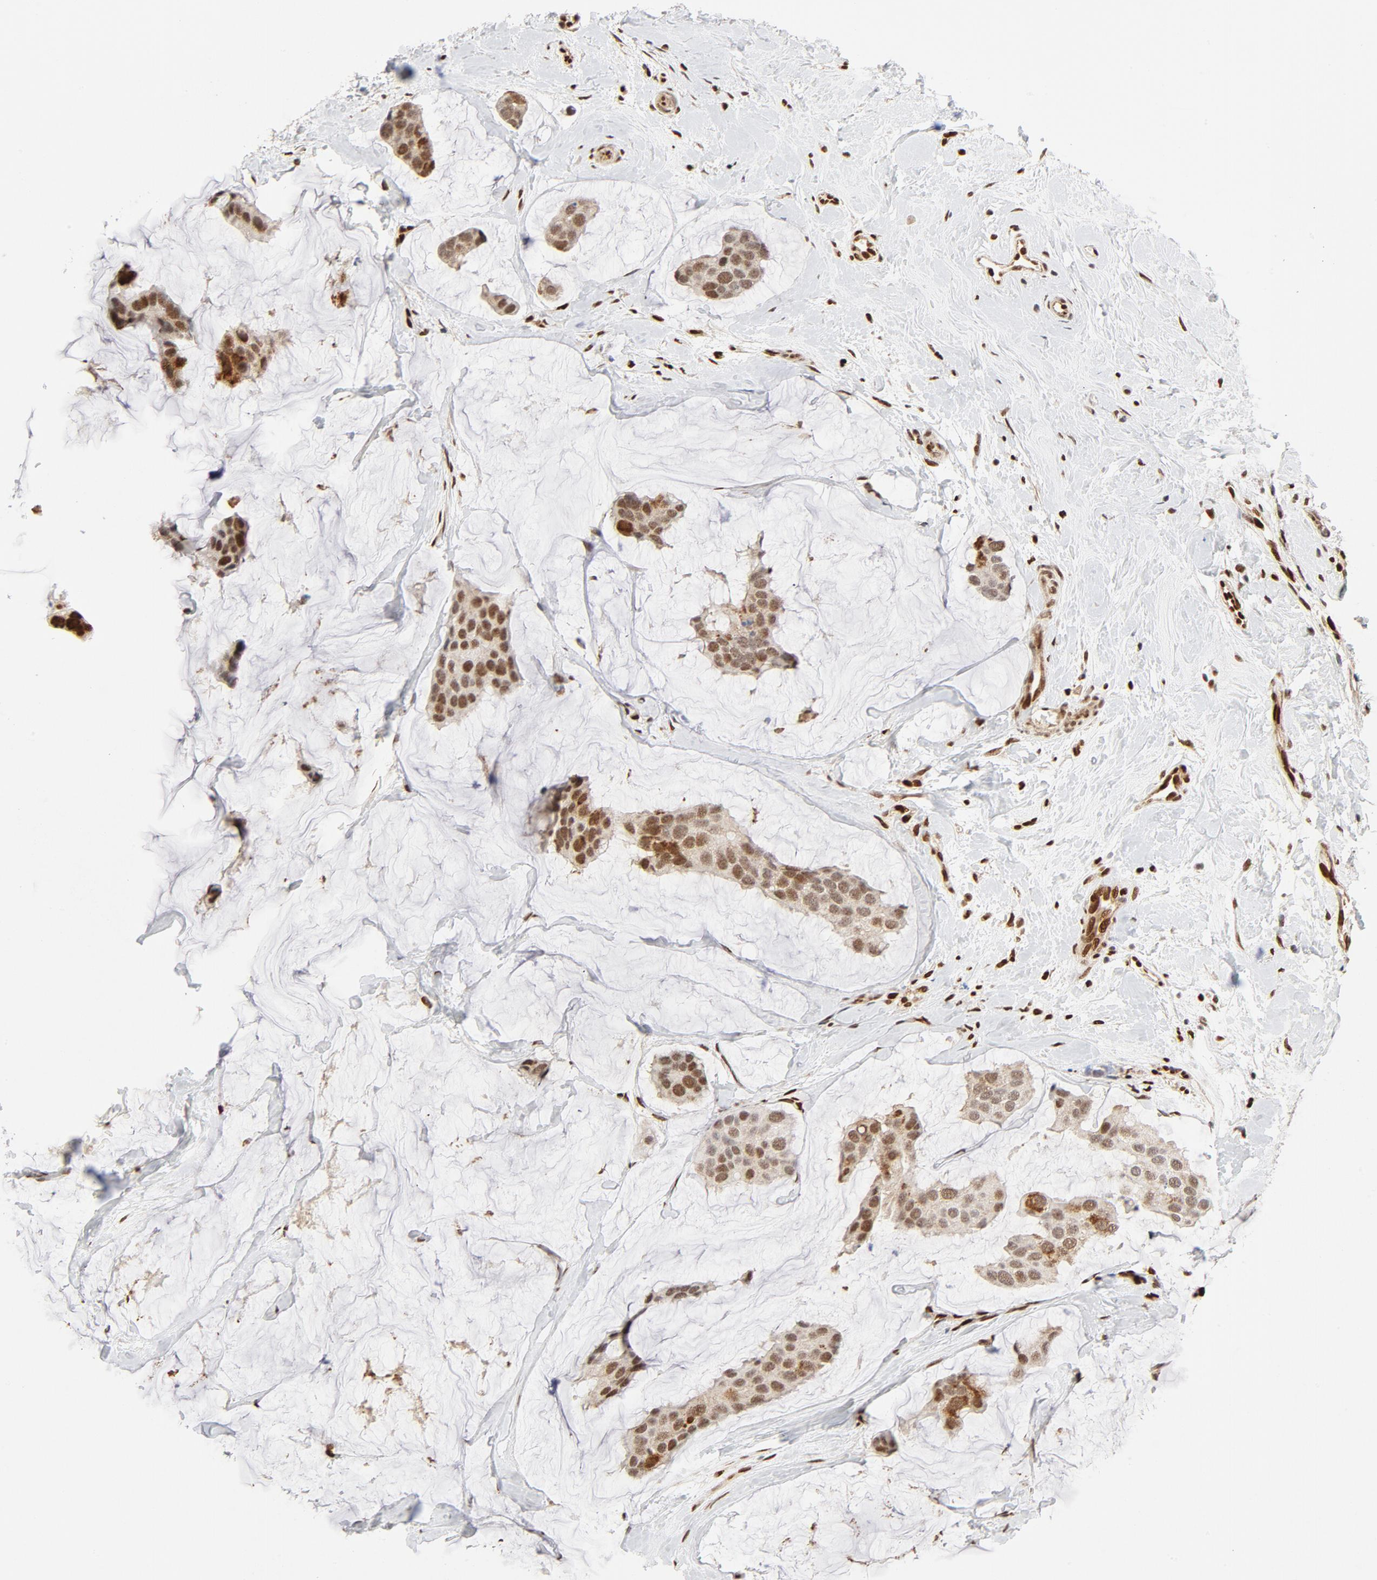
{"staining": {"intensity": "weak", "quantity": ">75%", "location": "nuclear"}, "tissue": "breast cancer", "cell_type": "Tumor cells", "image_type": "cancer", "snomed": [{"axis": "morphology", "description": "Normal tissue, NOS"}, {"axis": "morphology", "description": "Duct carcinoma"}, {"axis": "topography", "description": "Breast"}], "caption": "Immunohistochemical staining of breast invasive ductal carcinoma displays weak nuclear protein positivity in about >75% of tumor cells.", "gene": "MEF2A", "patient": {"sex": "female", "age": 50}}